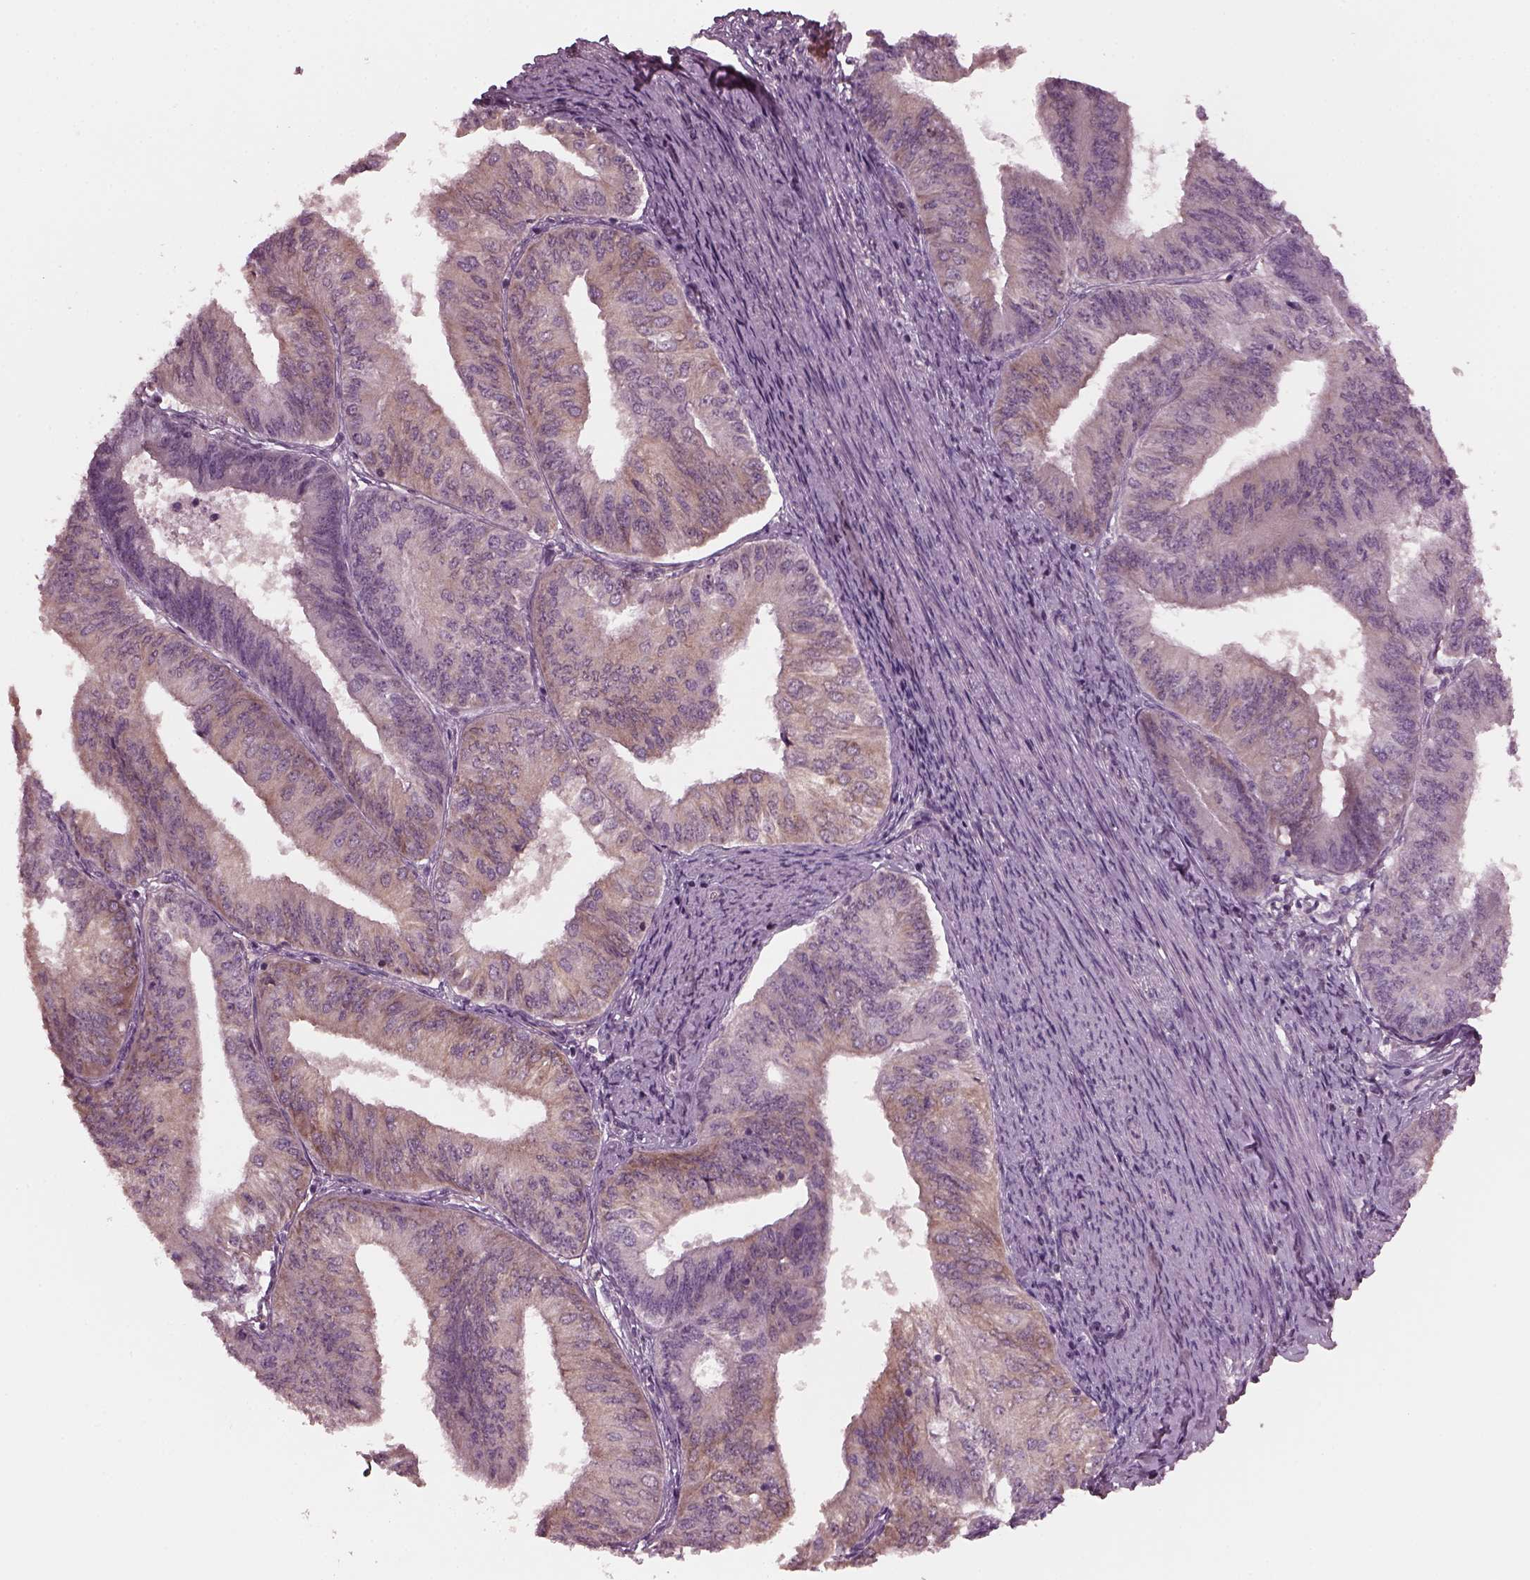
{"staining": {"intensity": "weak", "quantity": "<25%", "location": "cytoplasmic/membranous"}, "tissue": "endometrial cancer", "cell_type": "Tumor cells", "image_type": "cancer", "snomed": [{"axis": "morphology", "description": "Adenocarcinoma, NOS"}, {"axis": "topography", "description": "Endometrium"}], "caption": "This histopathology image is of endometrial cancer (adenocarcinoma) stained with IHC to label a protein in brown with the nuclei are counter-stained blue. There is no staining in tumor cells. (Brightfield microscopy of DAB IHC at high magnification).", "gene": "PORCN", "patient": {"sex": "female", "age": 58}}